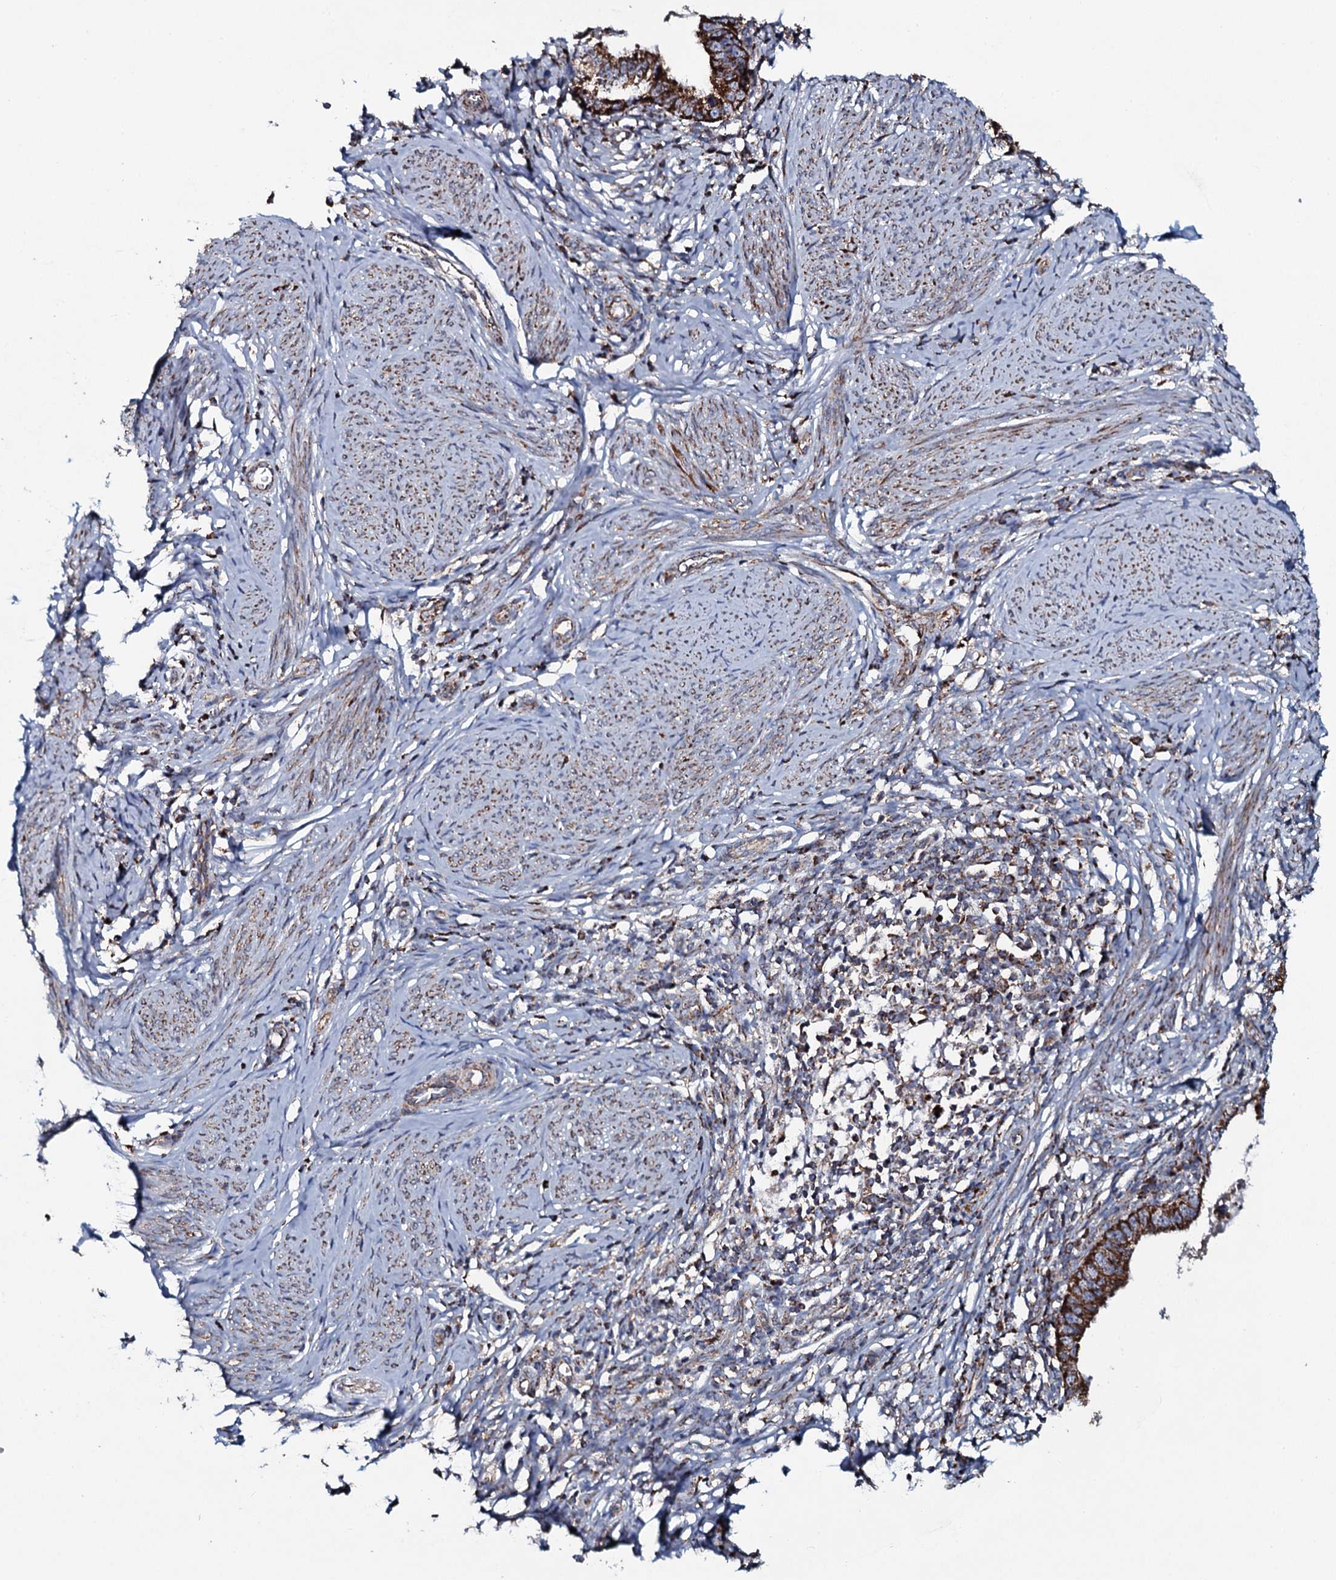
{"staining": {"intensity": "strong", "quantity": ">75%", "location": "cytoplasmic/membranous"}, "tissue": "cervical cancer", "cell_type": "Tumor cells", "image_type": "cancer", "snomed": [{"axis": "morphology", "description": "Adenocarcinoma, NOS"}, {"axis": "topography", "description": "Cervix"}], "caption": "Brown immunohistochemical staining in human cervical cancer (adenocarcinoma) reveals strong cytoplasmic/membranous expression in about >75% of tumor cells.", "gene": "EVC2", "patient": {"sex": "female", "age": 36}}